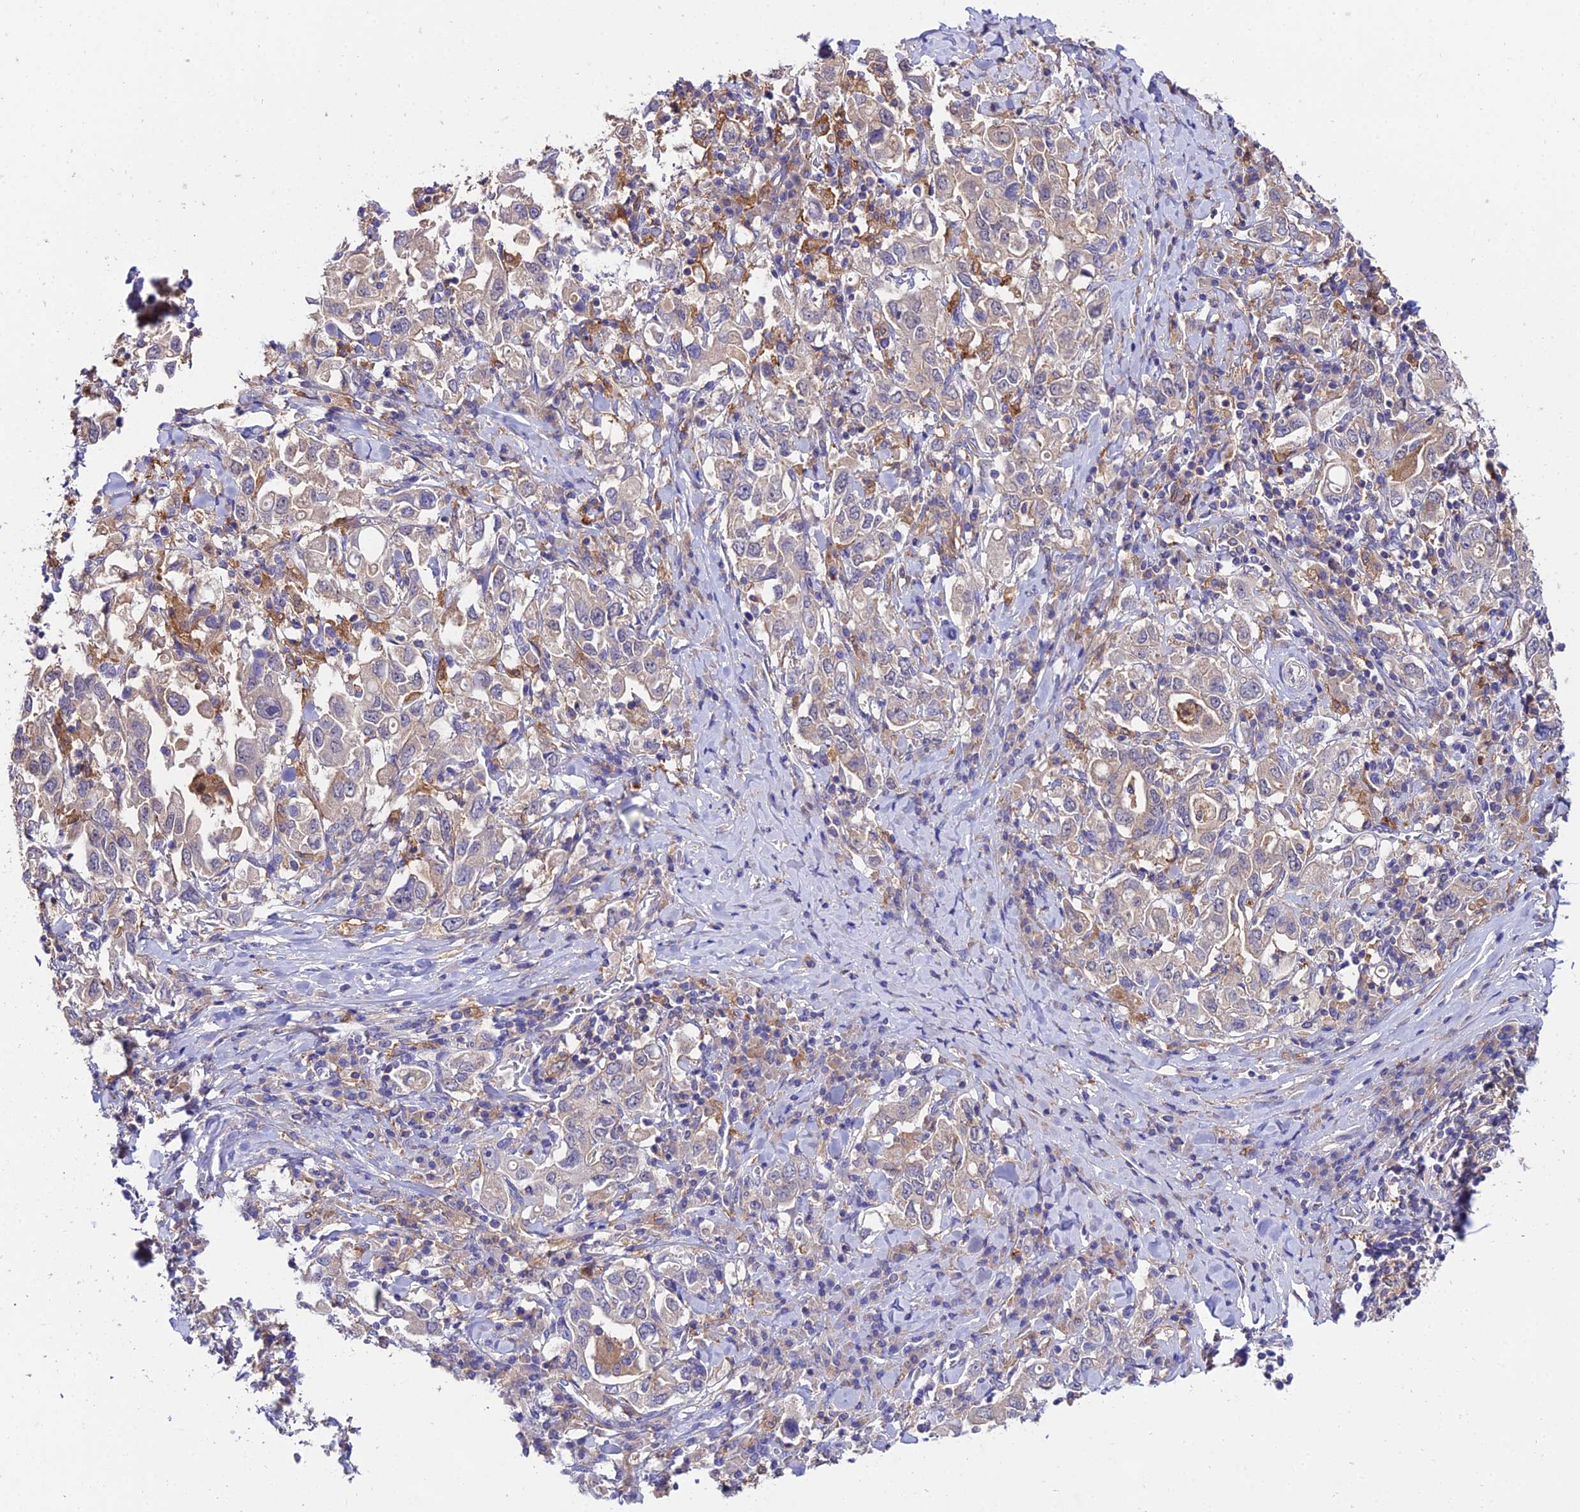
{"staining": {"intensity": "negative", "quantity": "none", "location": "none"}, "tissue": "stomach cancer", "cell_type": "Tumor cells", "image_type": "cancer", "snomed": [{"axis": "morphology", "description": "Adenocarcinoma, NOS"}, {"axis": "topography", "description": "Stomach, upper"}], "caption": "Human adenocarcinoma (stomach) stained for a protein using immunohistochemistry (IHC) exhibits no staining in tumor cells.", "gene": "C2orf69", "patient": {"sex": "male", "age": 62}}